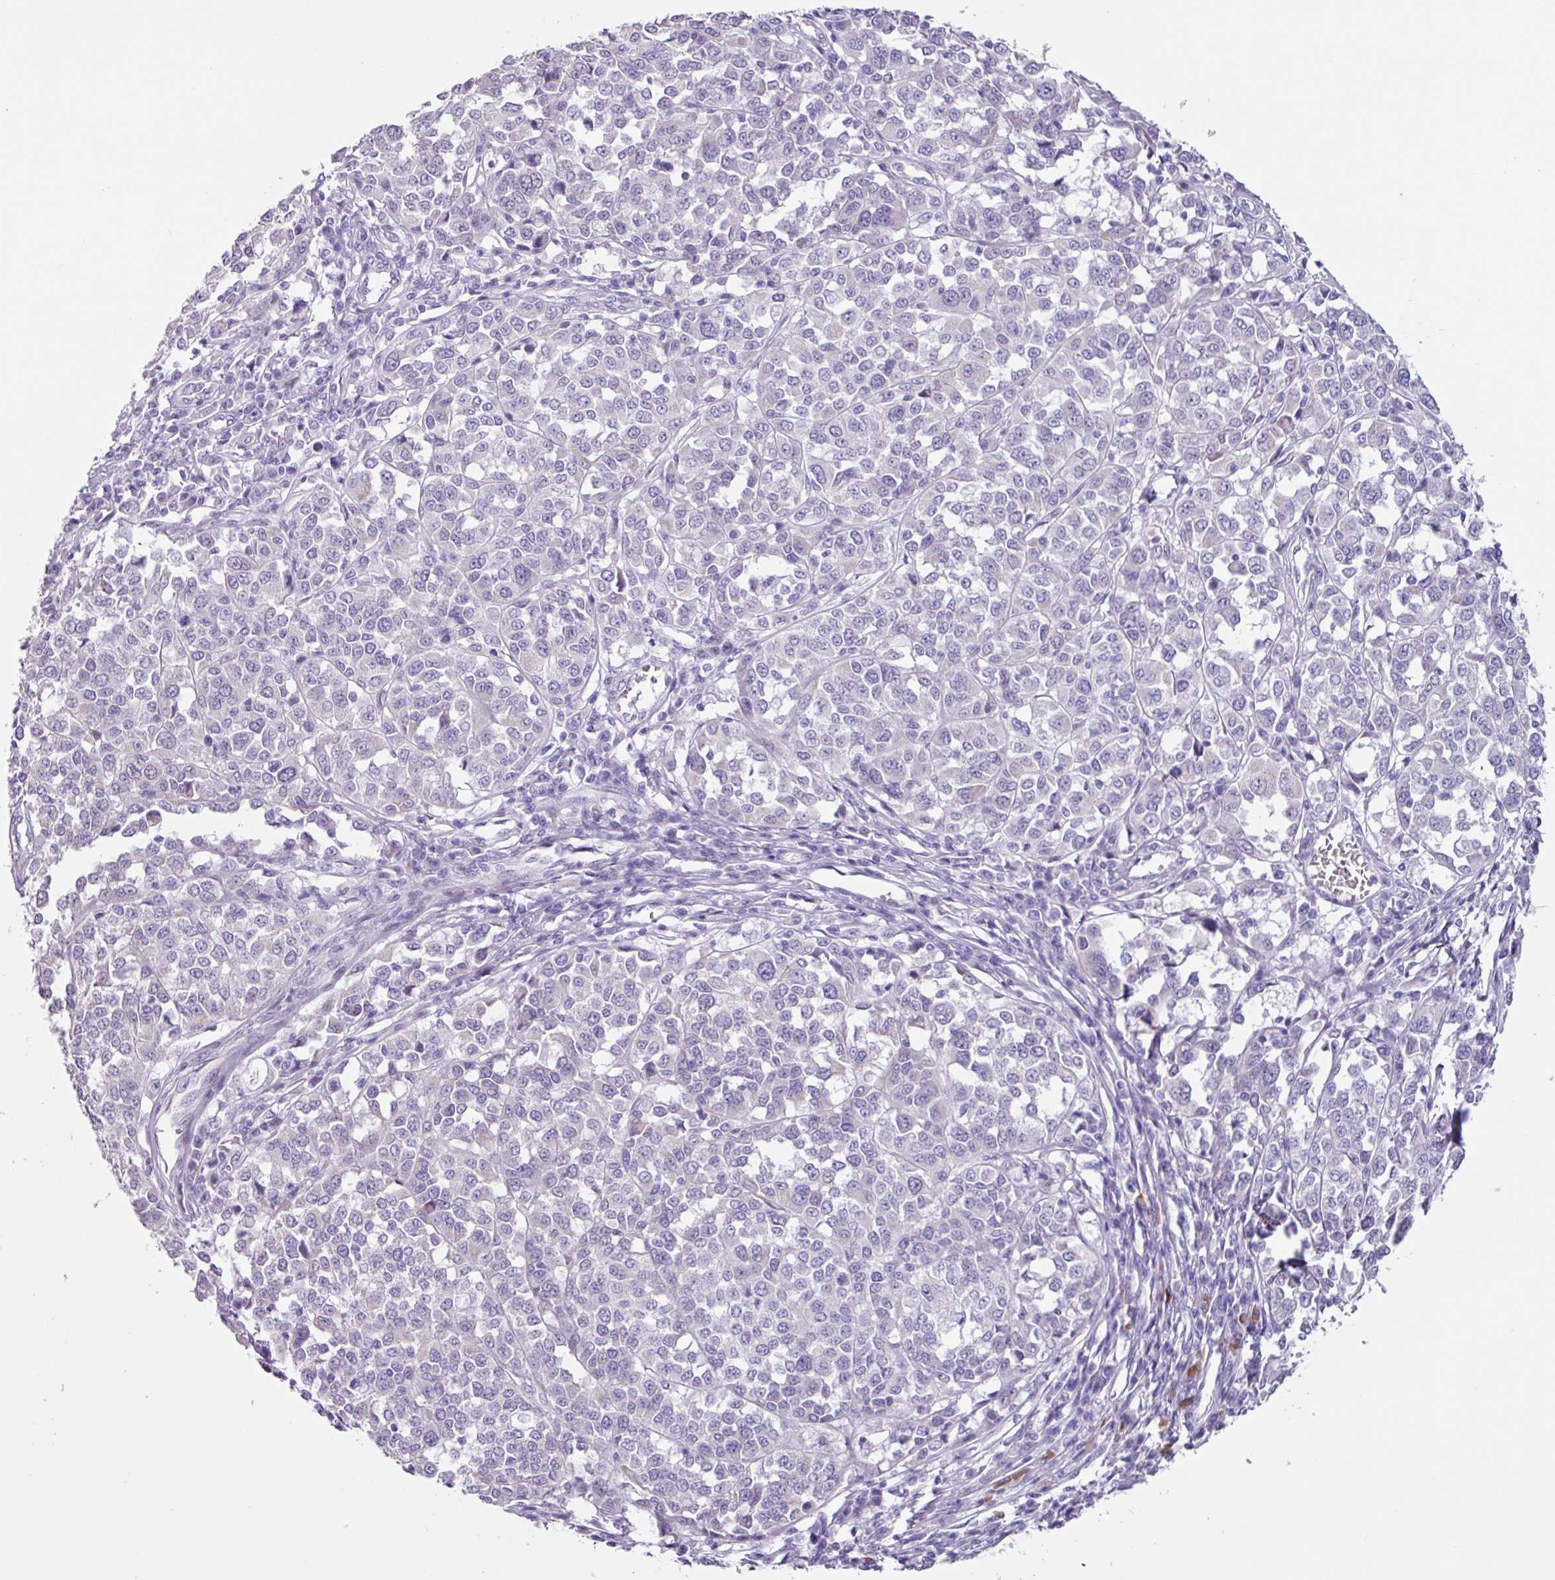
{"staining": {"intensity": "negative", "quantity": "none", "location": "none"}, "tissue": "melanoma", "cell_type": "Tumor cells", "image_type": "cancer", "snomed": [{"axis": "morphology", "description": "Malignant melanoma, Metastatic site"}, {"axis": "topography", "description": "Lymph node"}], "caption": "This is an IHC photomicrograph of human melanoma. There is no expression in tumor cells.", "gene": "OTX1", "patient": {"sex": "male", "age": 44}}